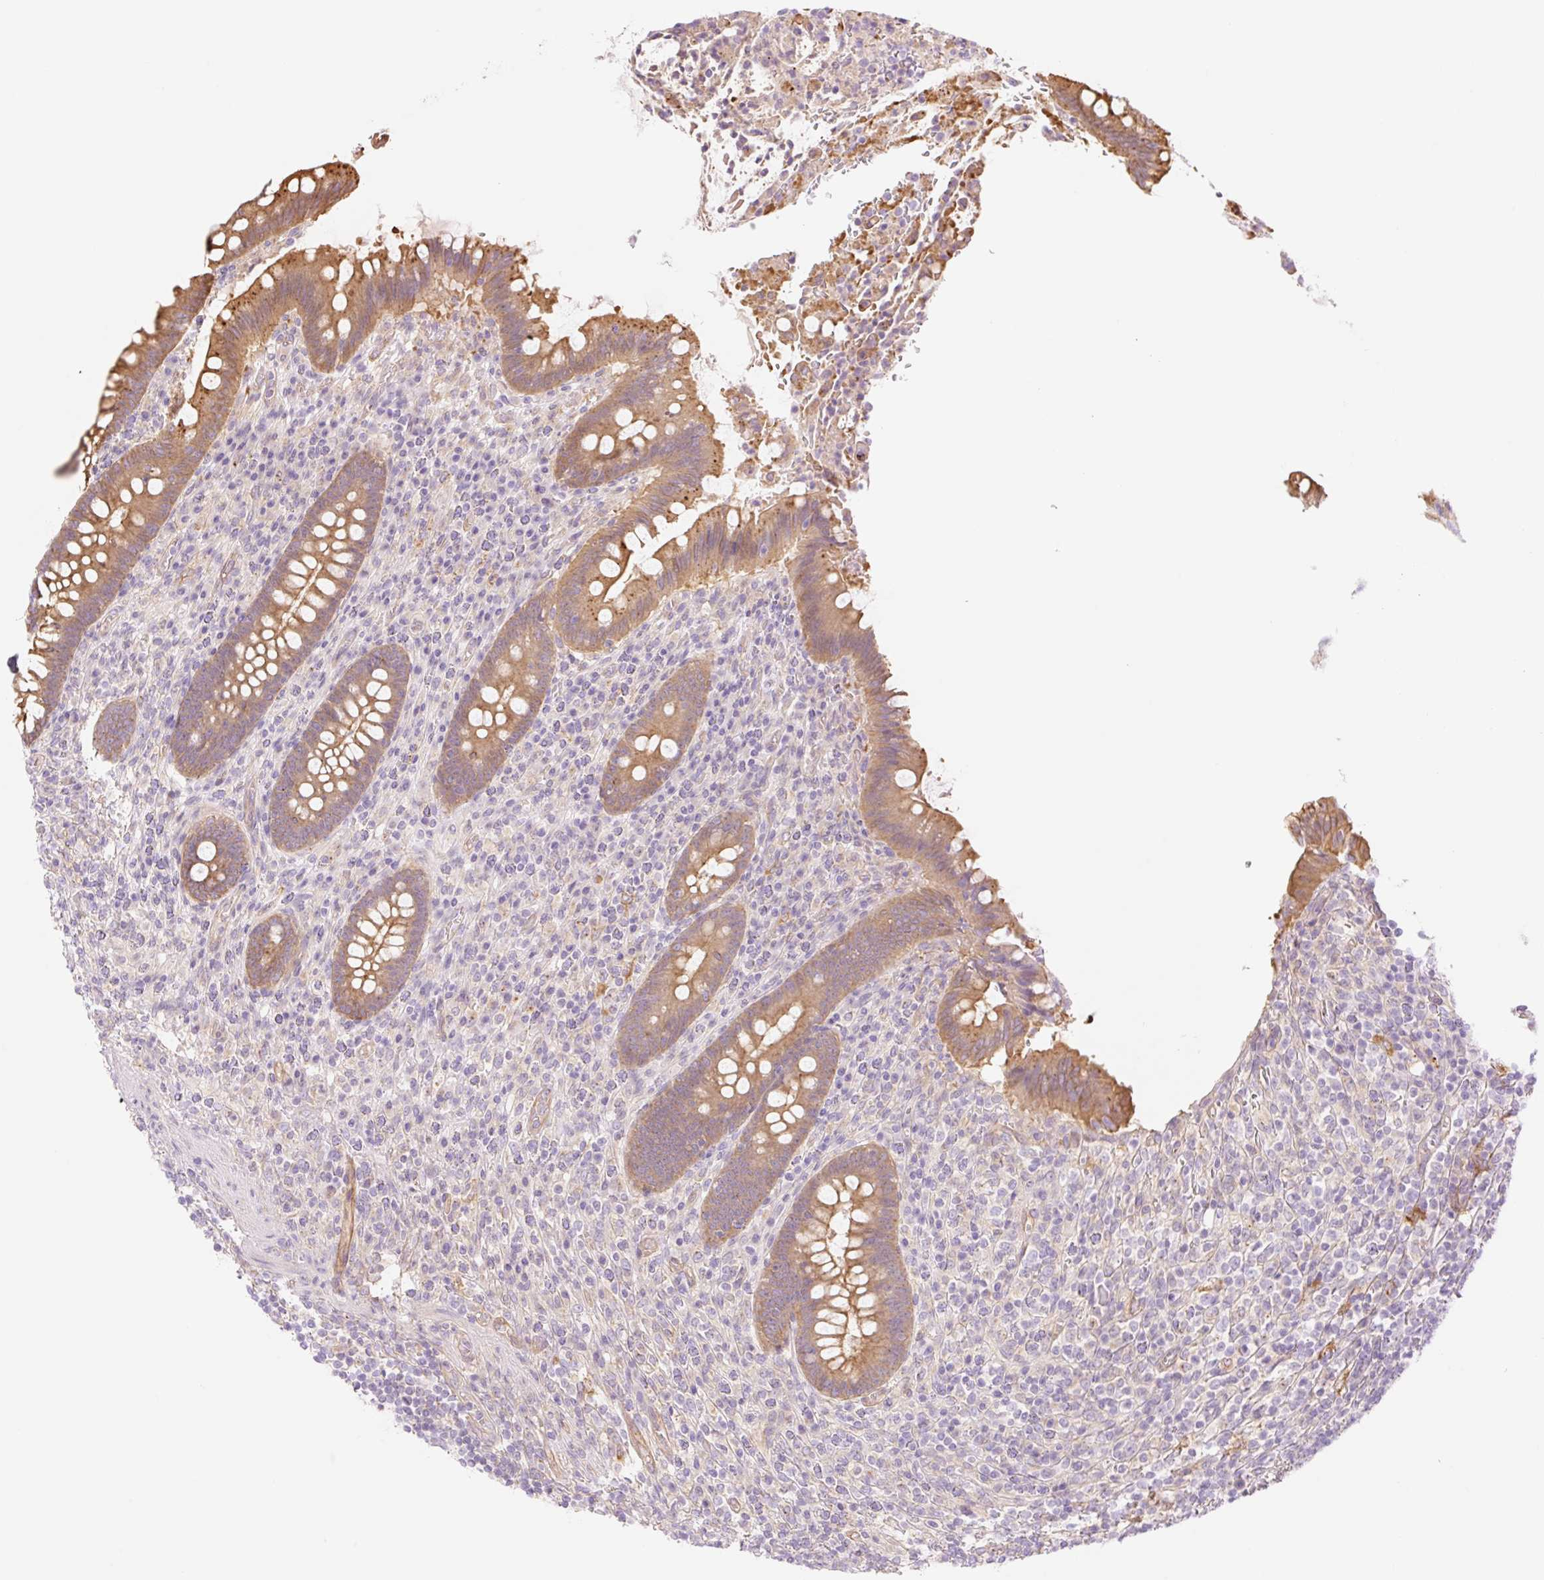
{"staining": {"intensity": "moderate", "quantity": ">75%", "location": "cytoplasmic/membranous"}, "tissue": "appendix", "cell_type": "Glandular cells", "image_type": "normal", "snomed": [{"axis": "morphology", "description": "Normal tissue, NOS"}, {"axis": "topography", "description": "Appendix"}], "caption": "A brown stain shows moderate cytoplasmic/membranous positivity of a protein in glandular cells of unremarkable appendix.", "gene": "NLRP5", "patient": {"sex": "female", "age": 43}}